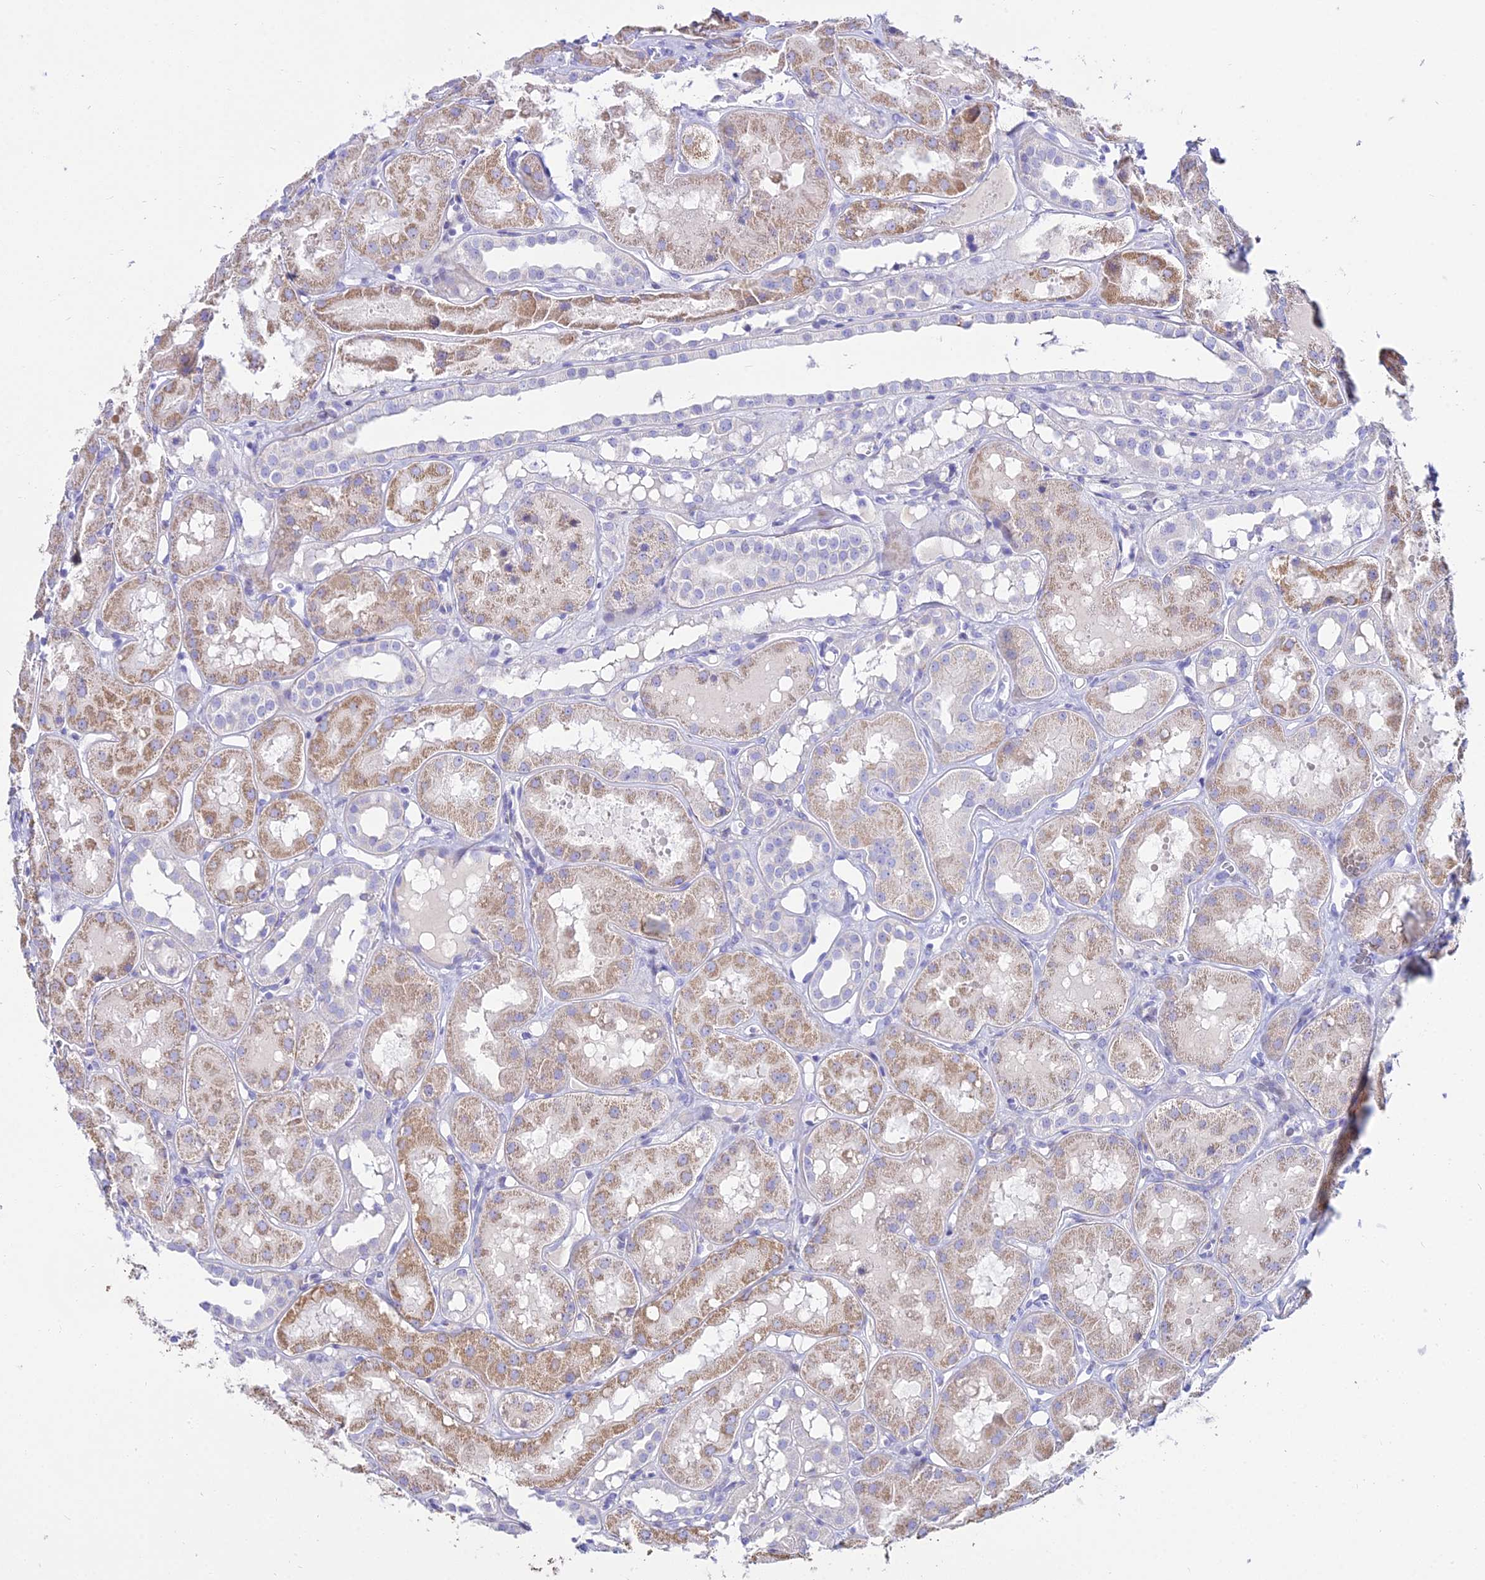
{"staining": {"intensity": "negative", "quantity": "none", "location": "none"}, "tissue": "kidney", "cell_type": "Cells in glomeruli", "image_type": "normal", "snomed": [{"axis": "morphology", "description": "Normal tissue, NOS"}, {"axis": "topography", "description": "Kidney"}], "caption": "IHC of unremarkable kidney displays no positivity in cells in glomeruli. (DAB (3,3'-diaminobenzidine) immunohistochemistry (IHC), high magnification).", "gene": "DLX1", "patient": {"sex": "male", "age": 16}}